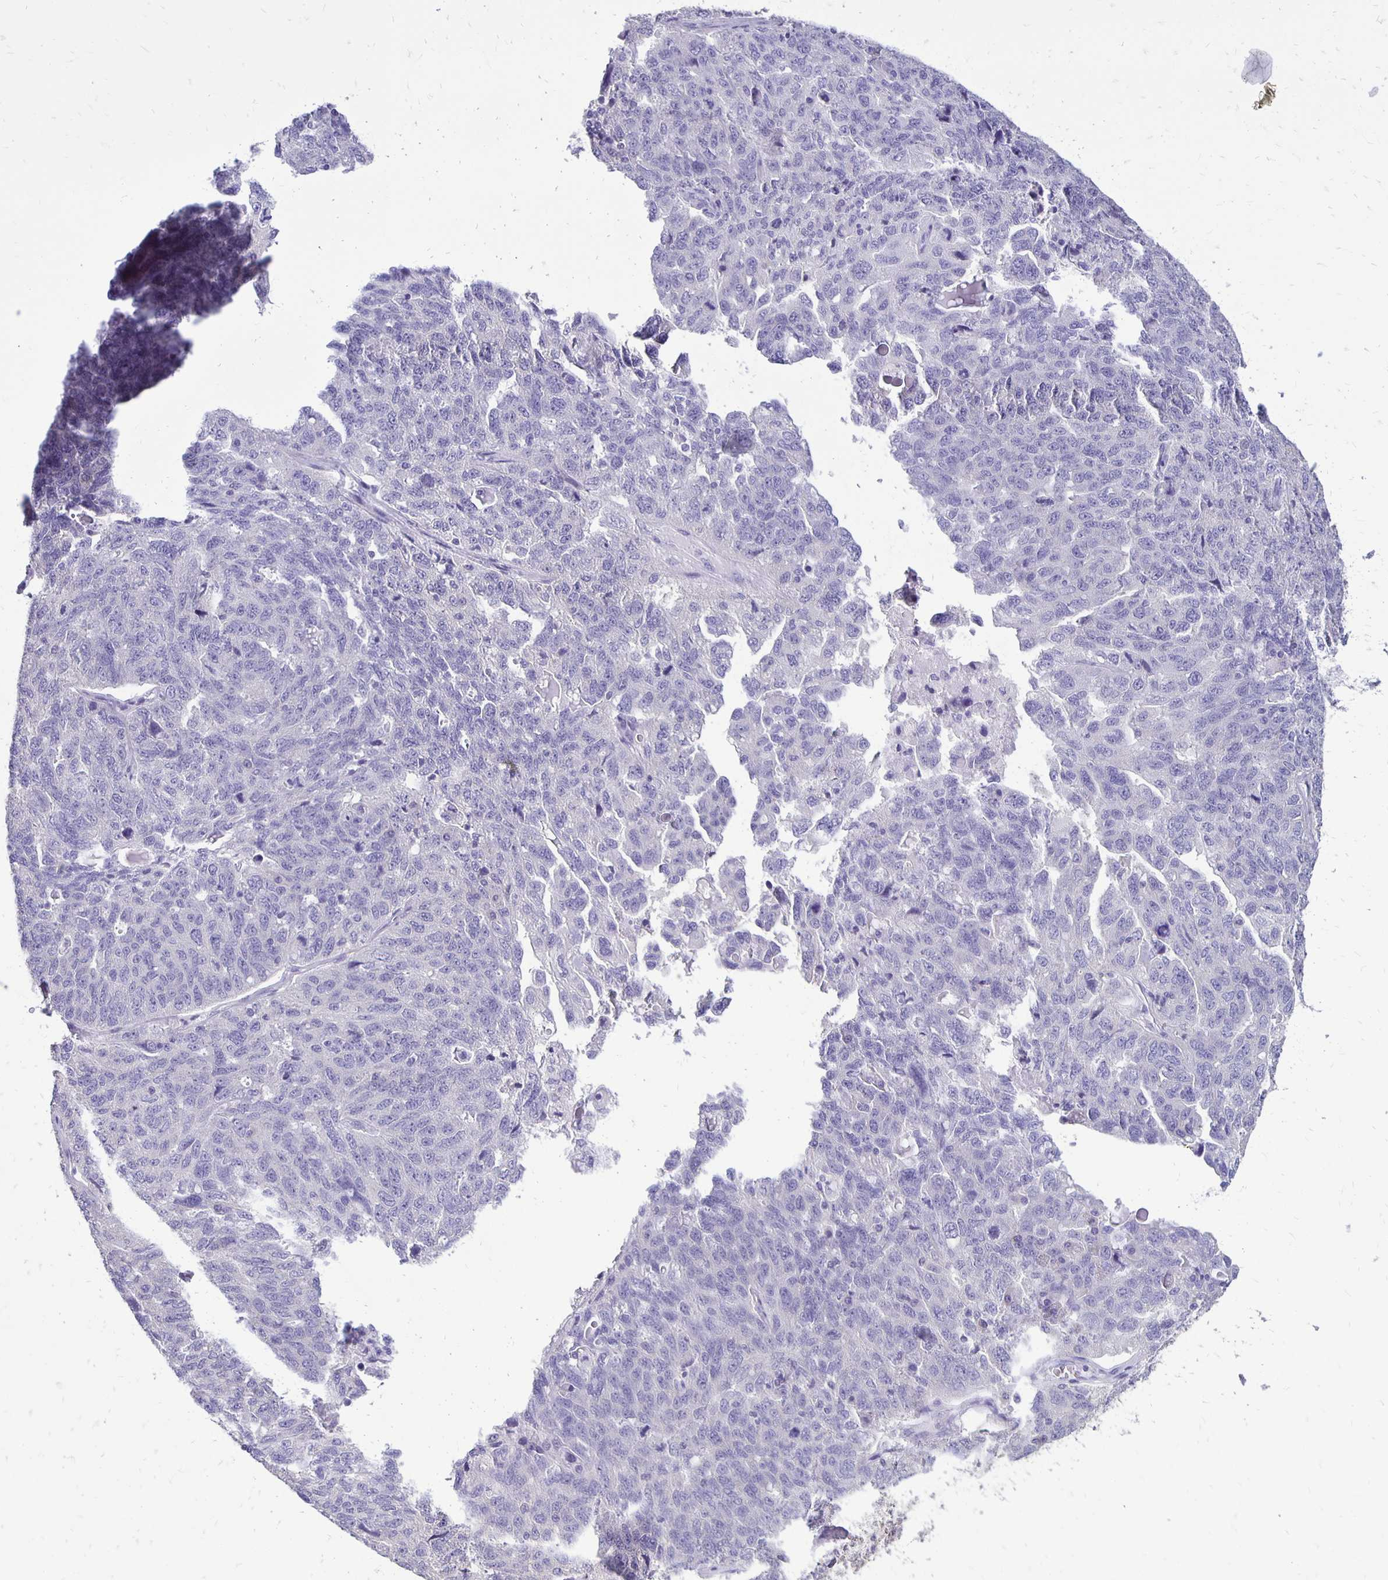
{"staining": {"intensity": "negative", "quantity": "none", "location": "none"}, "tissue": "ovarian cancer", "cell_type": "Tumor cells", "image_type": "cancer", "snomed": [{"axis": "morphology", "description": "Cystadenocarcinoma, serous, NOS"}, {"axis": "topography", "description": "Ovary"}], "caption": "Tumor cells are negative for protein expression in human ovarian cancer (serous cystadenocarcinoma).", "gene": "ANKRD45", "patient": {"sex": "female", "age": 71}}